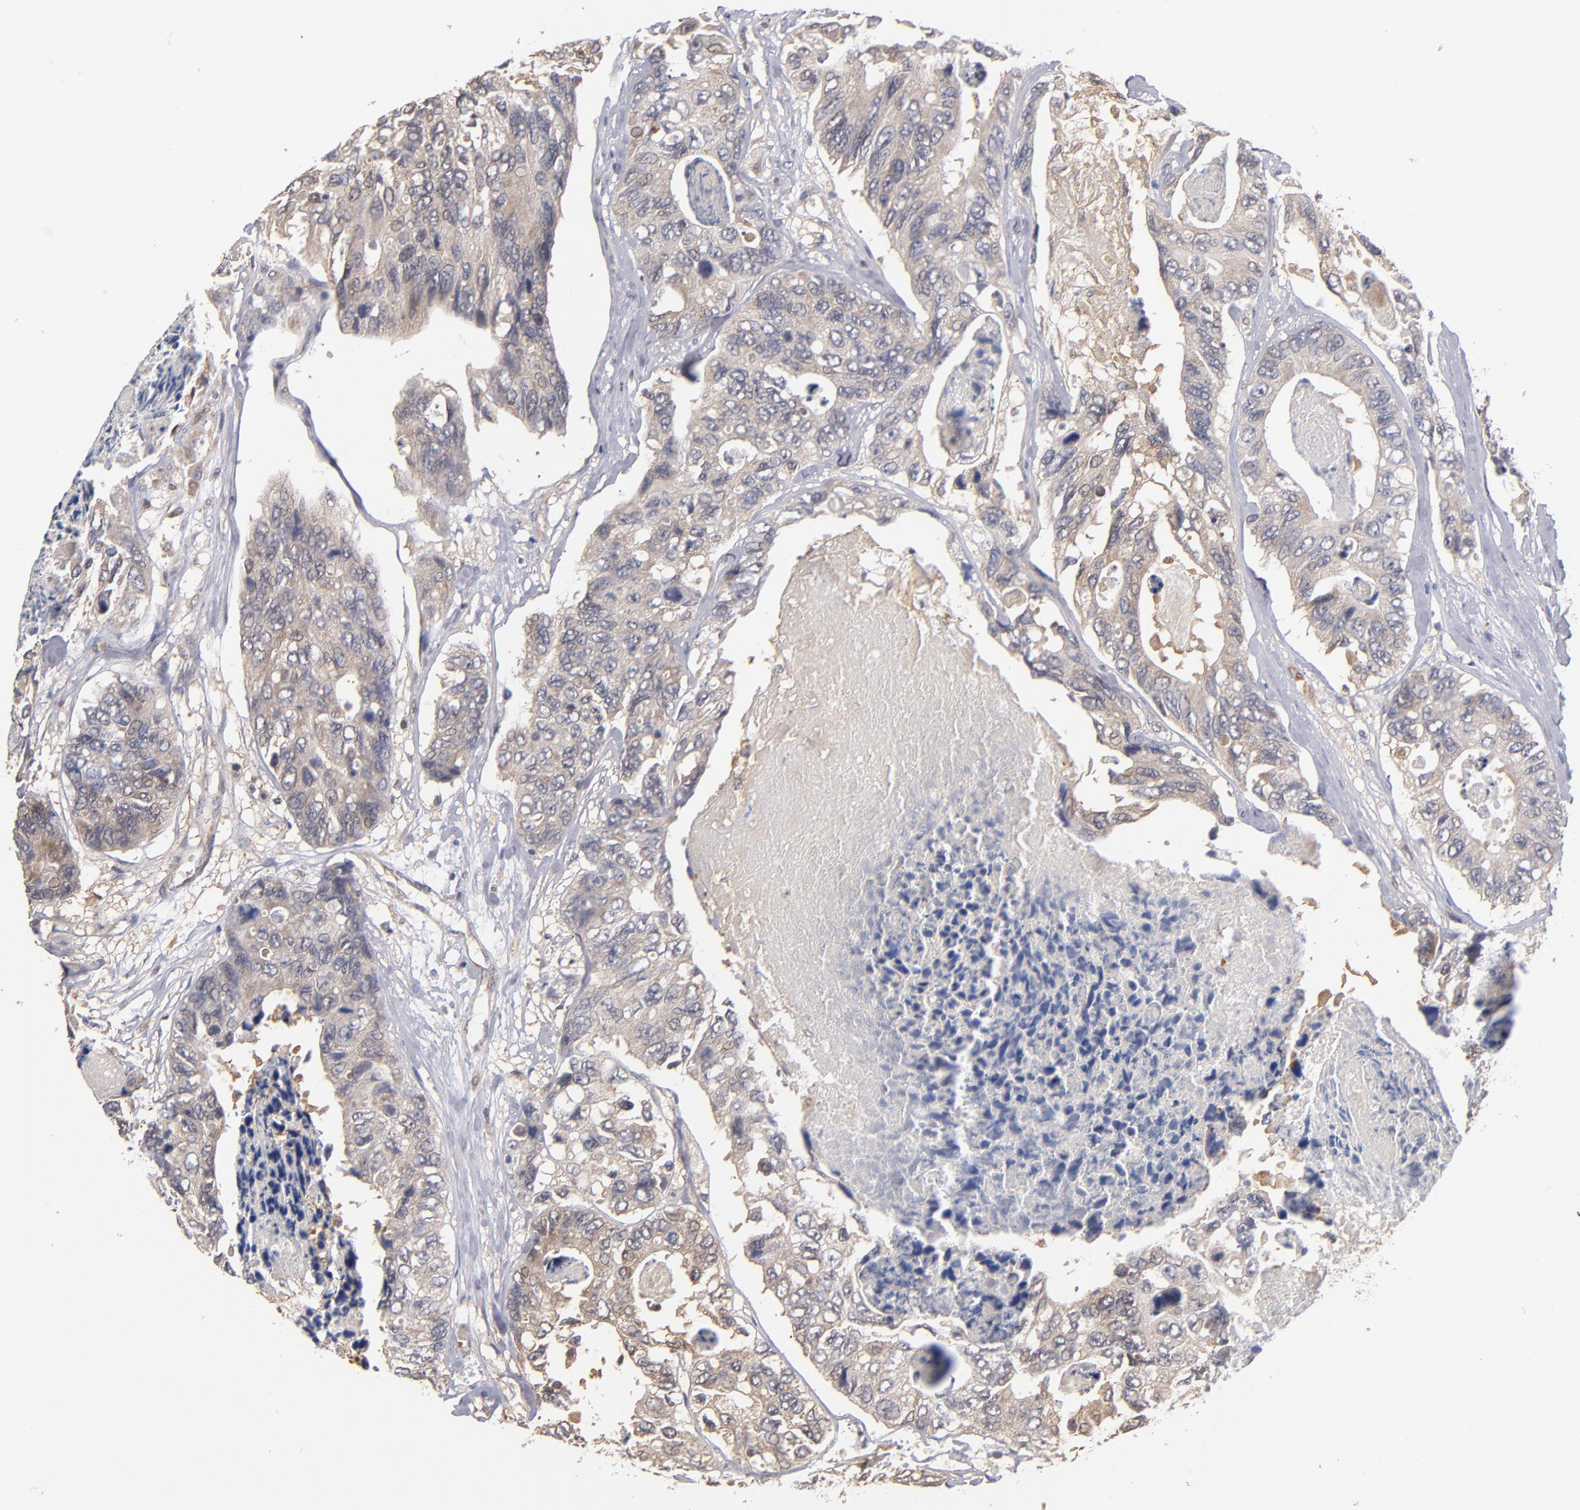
{"staining": {"intensity": "weak", "quantity": ">75%", "location": "cytoplasmic/membranous"}, "tissue": "colorectal cancer", "cell_type": "Tumor cells", "image_type": "cancer", "snomed": [{"axis": "morphology", "description": "Adenocarcinoma, NOS"}, {"axis": "topography", "description": "Colon"}], "caption": "A histopathology image of human adenocarcinoma (colorectal) stained for a protein demonstrates weak cytoplasmic/membranous brown staining in tumor cells. Nuclei are stained in blue.", "gene": "GMFG", "patient": {"sex": "female", "age": 86}}